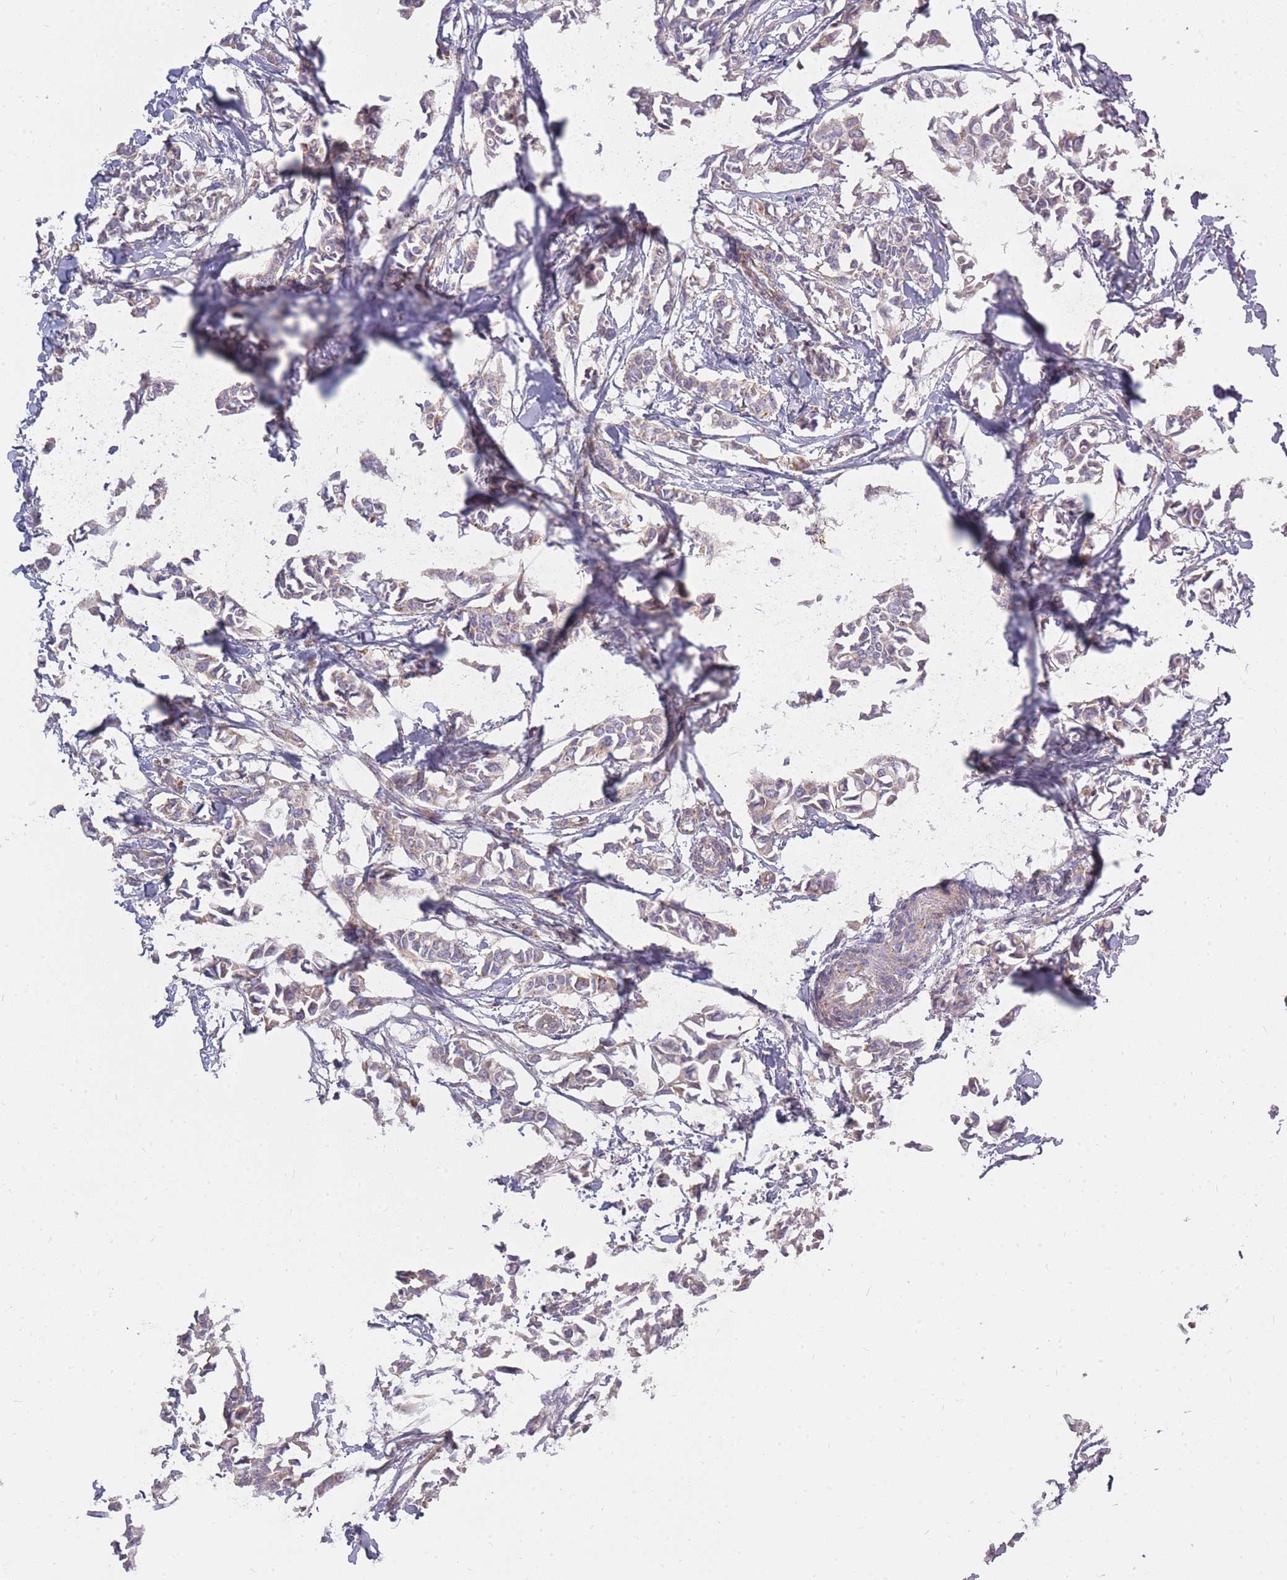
{"staining": {"intensity": "weak", "quantity": "<25%", "location": "cytoplasmic/membranous"}, "tissue": "breast cancer", "cell_type": "Tumor cells", "image_type": "cancer", "snomed": [{"axis": "morphology", "description": "Duct carcinoma"}, {"axis": "topography", "description": "Breast"}], "caption": "IHC of human breast infiltrating ductal carcinoma reveals no positivity in tumor cells. (DAB immunohistochemistry (IHC) with hematoxylin counter stain).", "gene": "ALKBH4", "patient": {"sex": "female", "age": 41}}